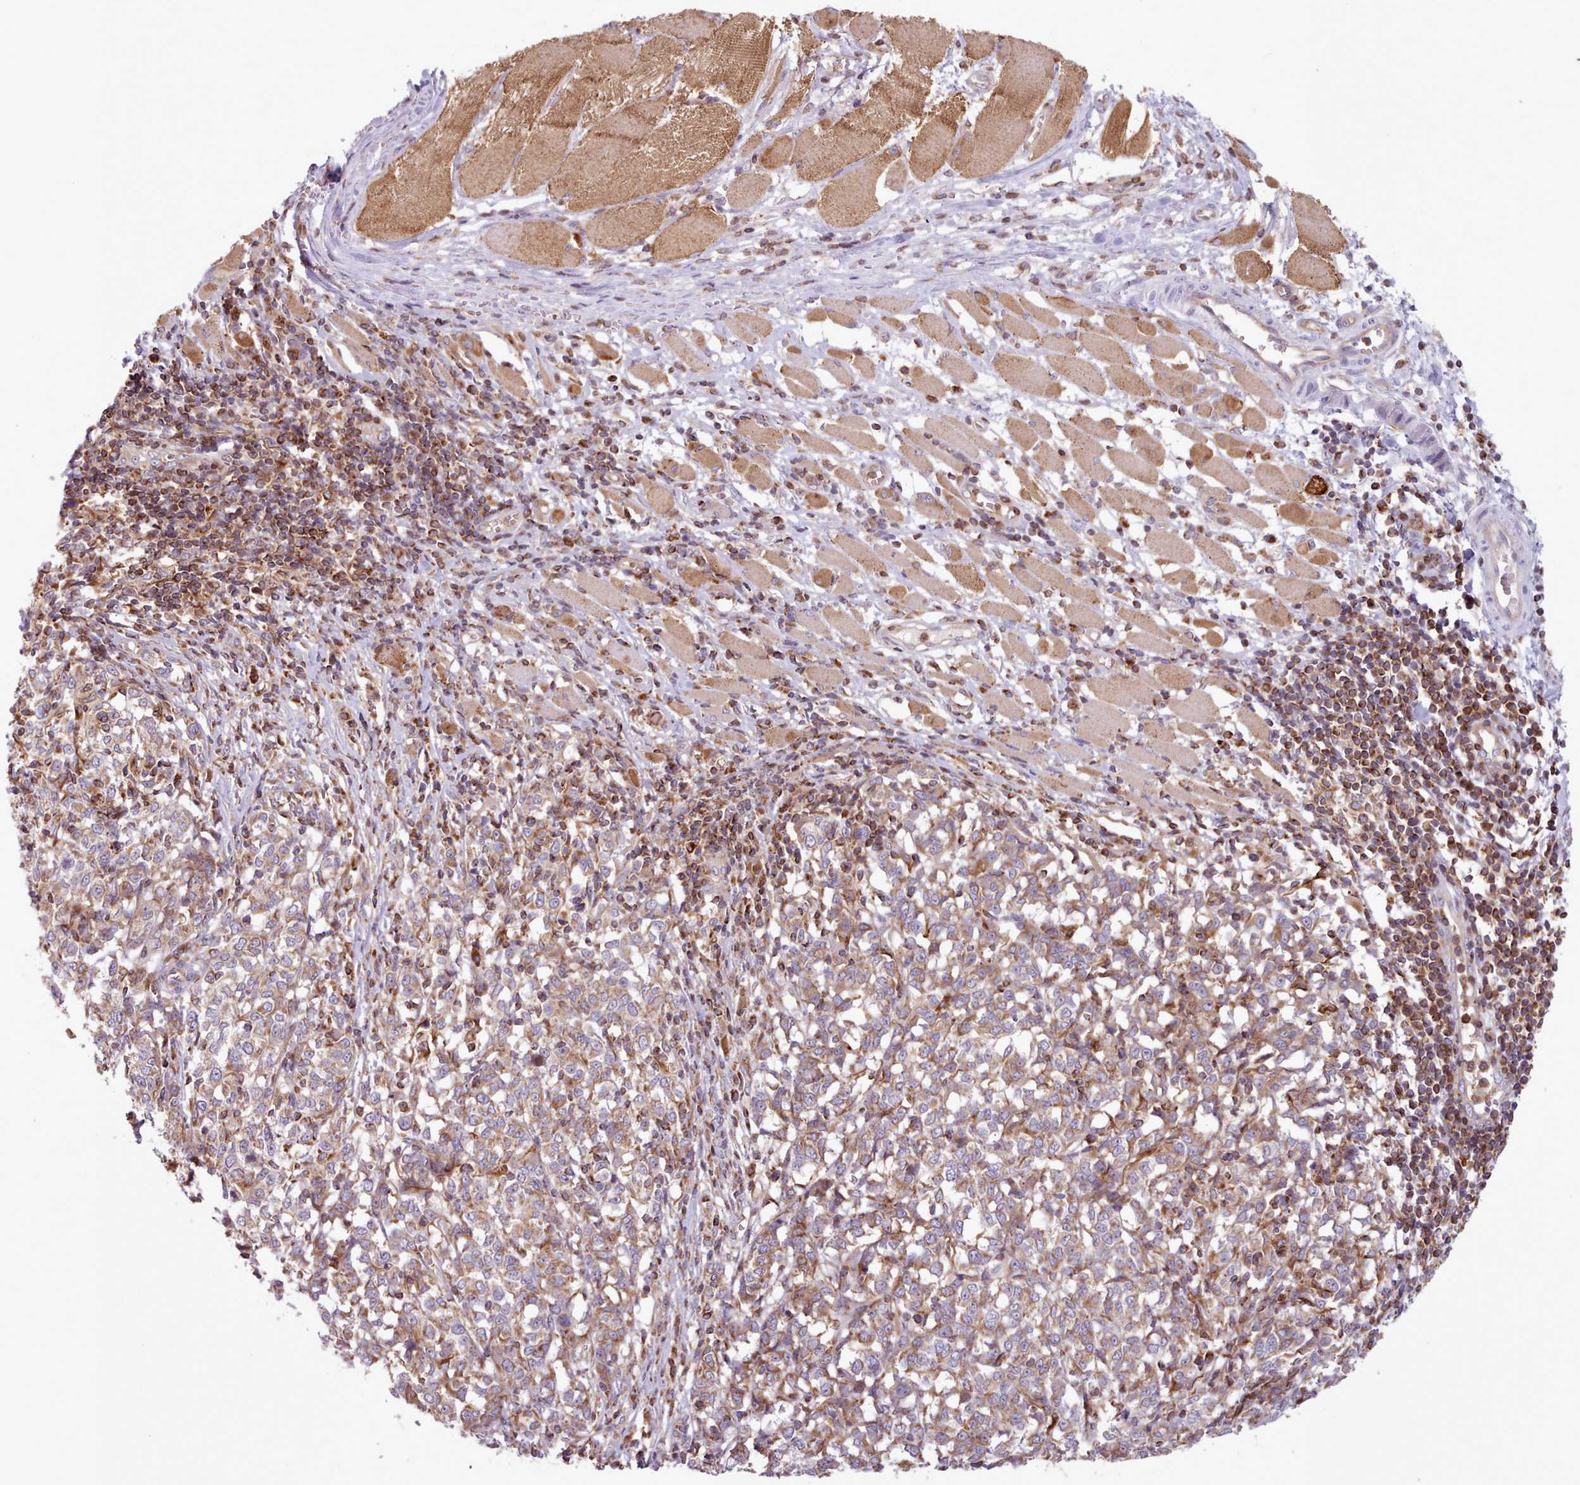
{"staining": {"intensity": "moderate", "quantity": "25%-75%", "location": "cytoplasmic/membranous"}, "tissue": "melanoma", "cell_type": "Tumor cells", "image_type": "cancer", "snomed": [{"axis": "morphology", "description": "Malignant melanoma, NOS"}, {"axis": "topography", "description": "Skin"}], "caption": "Tumor cells show medium levels of moderate cytoplasmic/membranous expression in about 25%-75% of cells in human malignant melanoma.", "gene": "CRYBG1", "patient": {"sex": "female", "age": 72}}